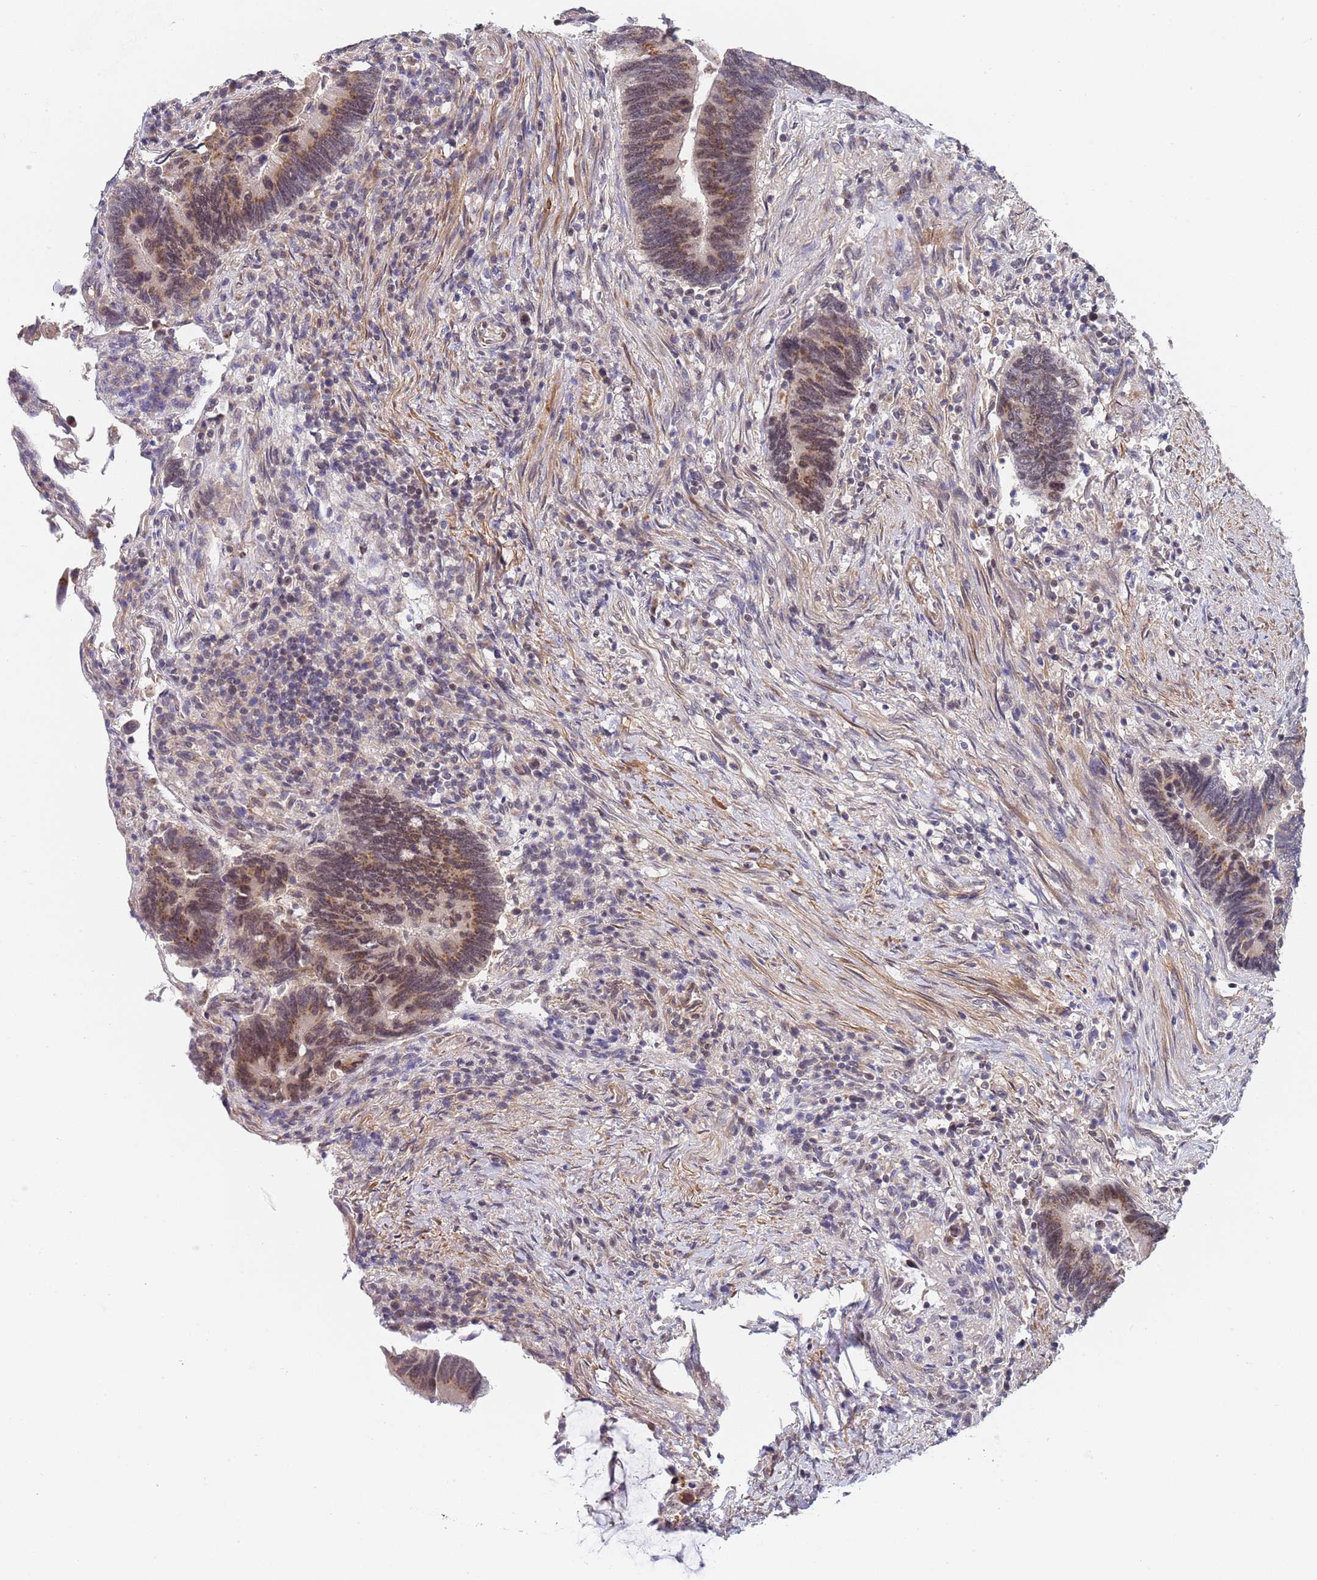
{"staining": {"intensity": "weak", "quantity": "25%-75%", "location": "cytoplasmic/membranous"}, "tissue": "colorectal cancer", "cell_type": "Tumor cells", "image_type": "cancer", "snomed": [{"axis": "morphology", "description": "Adenocarcinoma, NOS"}, {"axis": "topography", "description": "Colon"}], "caption": "Colorectal cancer (adenocarcinoma) stained with immunohistochemistry (IHC) shows weak cytoplasmic/membranous expression in about 25%-75% of tumor cells. Nuclei are stained in blue.", "gene": "B4GALT4", "patient": {"sex": "male", "age": 87}}